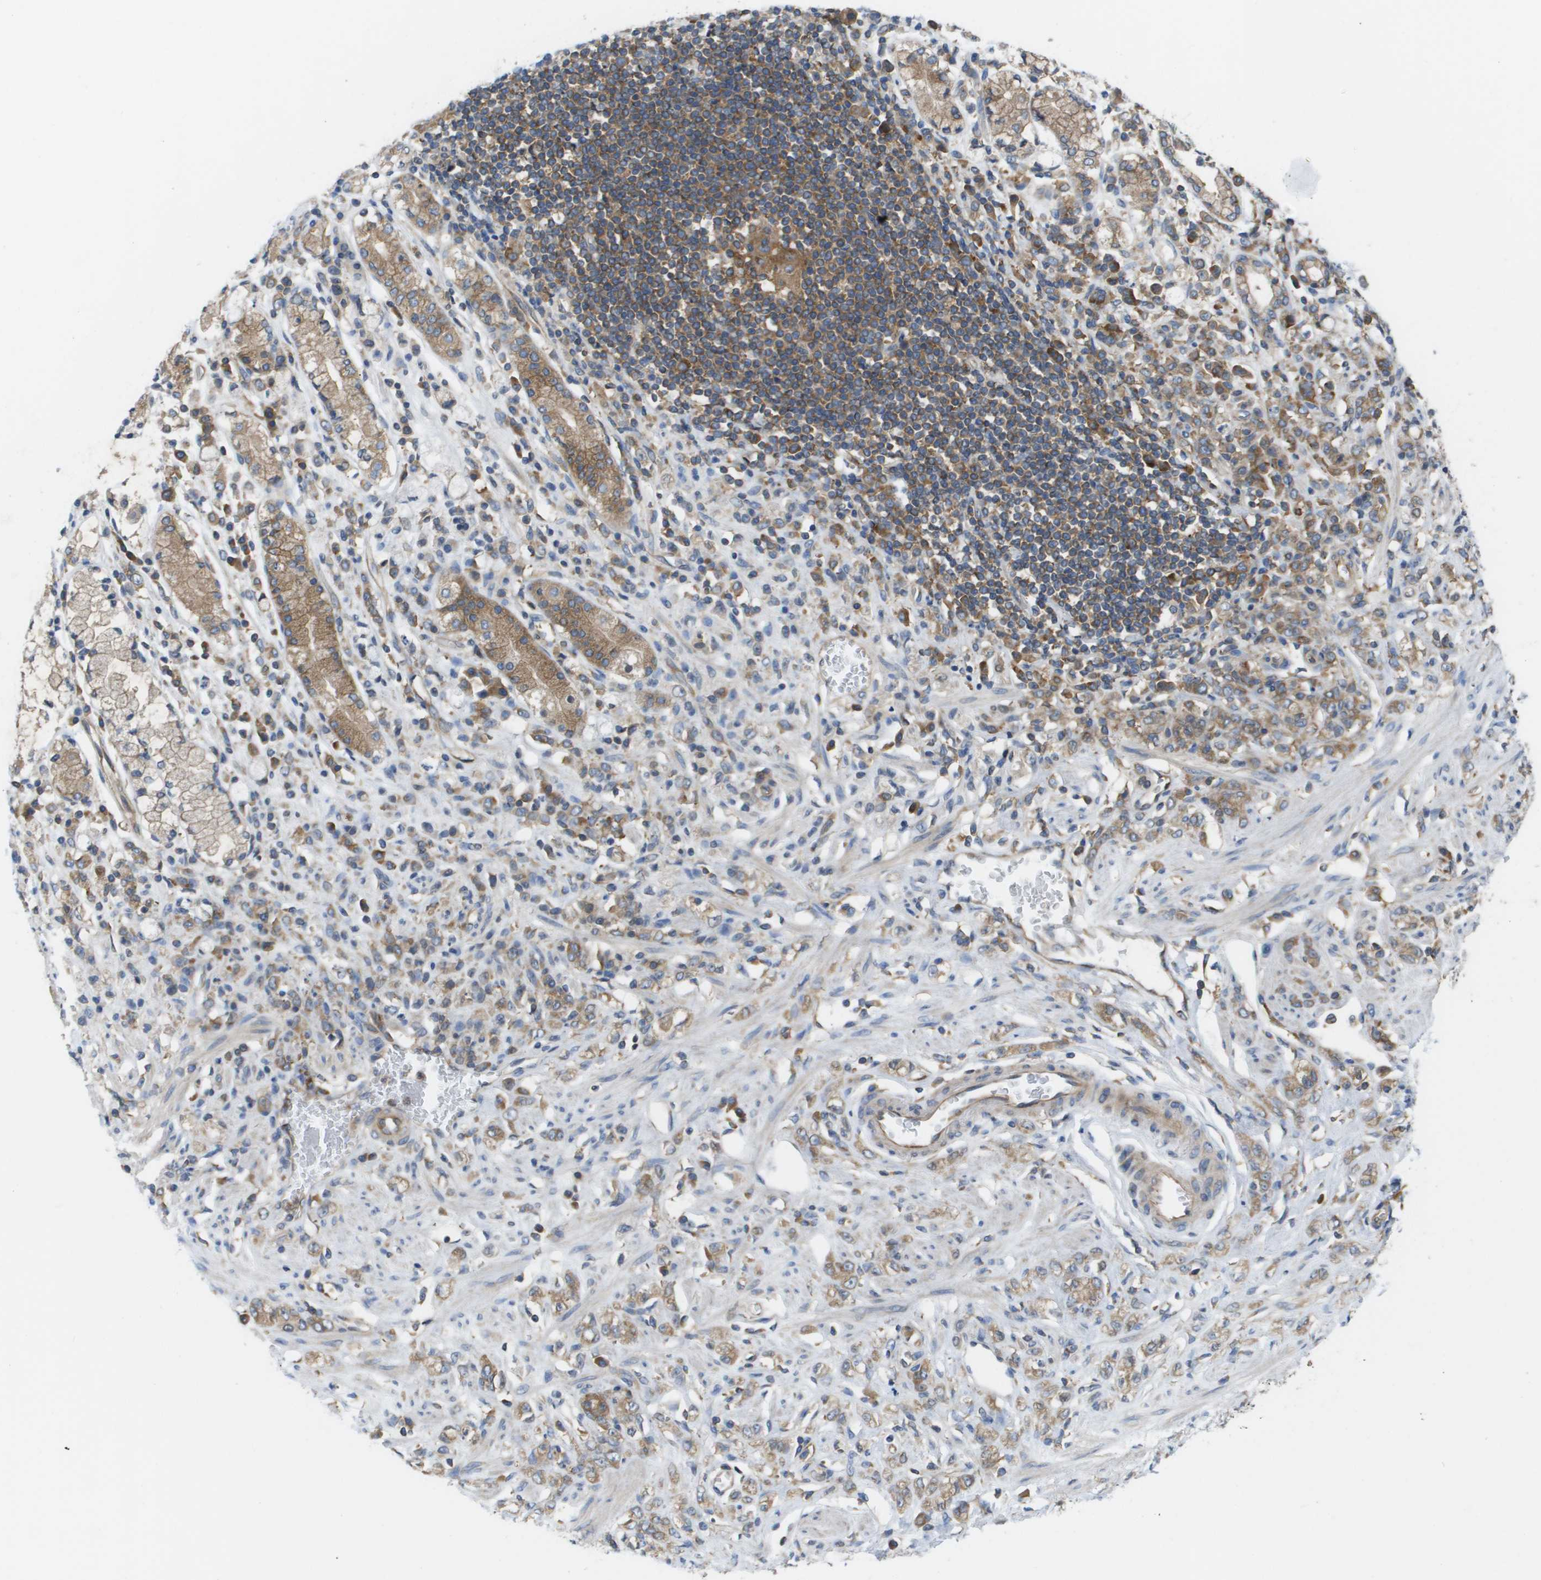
{"staining": {"intensity": "moderate", "quantity": ">75%", "location": "cytoplasmic/membranous"}, "tissue": "stomach cancer", "cell_type": "Tumor cells", "image_type": "cancer", "snomed": [{"axis": "morphology", "description": "Normal tissue, NOS"}, {"axis": "morphology", "description": "Adenocarcinoma, NOS"}, {"axis": "topography", "description": "Stomach"}], "caption": "A high-resolution histopathology image shows immunohistochemistry staining of adenocarcinoma (stomach), which exhibits moderate cytoplasmic/membranous staining in about >75% of tumor cells. (DAB IHC, brown staining for protein, blue staining for nuclei).", "gene": "EIF4G2", "patient": {"sex": "male", "age": 82}}